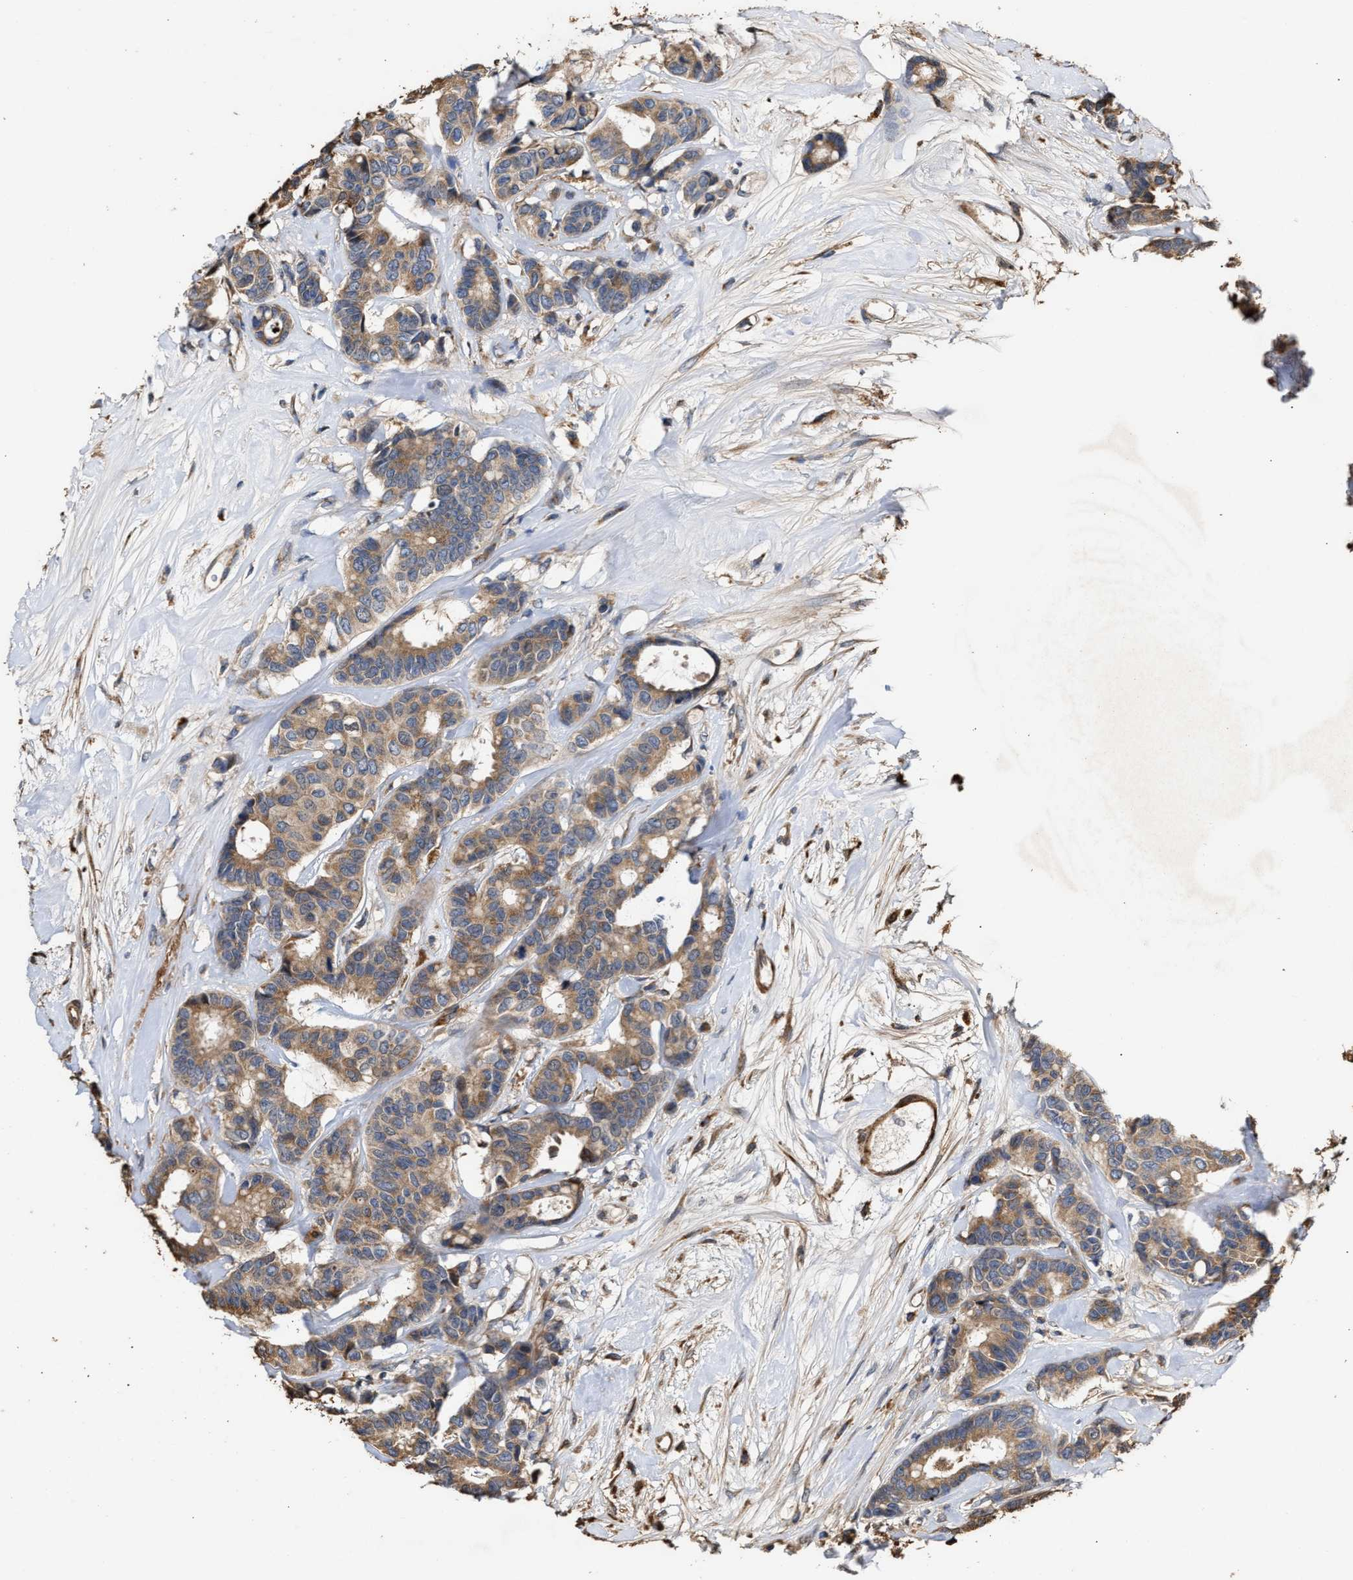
{"staining": {"intensity": "moderate", "quantity": ">75%", "location": "cytoplasmic/membranous"}, "tissue": "breast cancer", "cell_type": "Tumor cells", "image_type": "cancer", "snomed": [{"axis": "morphology", "description": "Duct carcinoma"}, {"axis": "topography", "description": "Breast"}], "caption": "Breast cancer (intraductal carcinoma) was stained to show a protein in brown. There is medium levels of moderate cytoplasmic/membranous staining in about >75% of tumor cells. The protein of interest is stained brown, and the nuclei are stained in blue (DAB (3,3'-diaminobenzidine) IHC with brightfield microscopy, high magnification).", "gene": "GOSR1", "patient": {"sex": "female", "age": 87}}